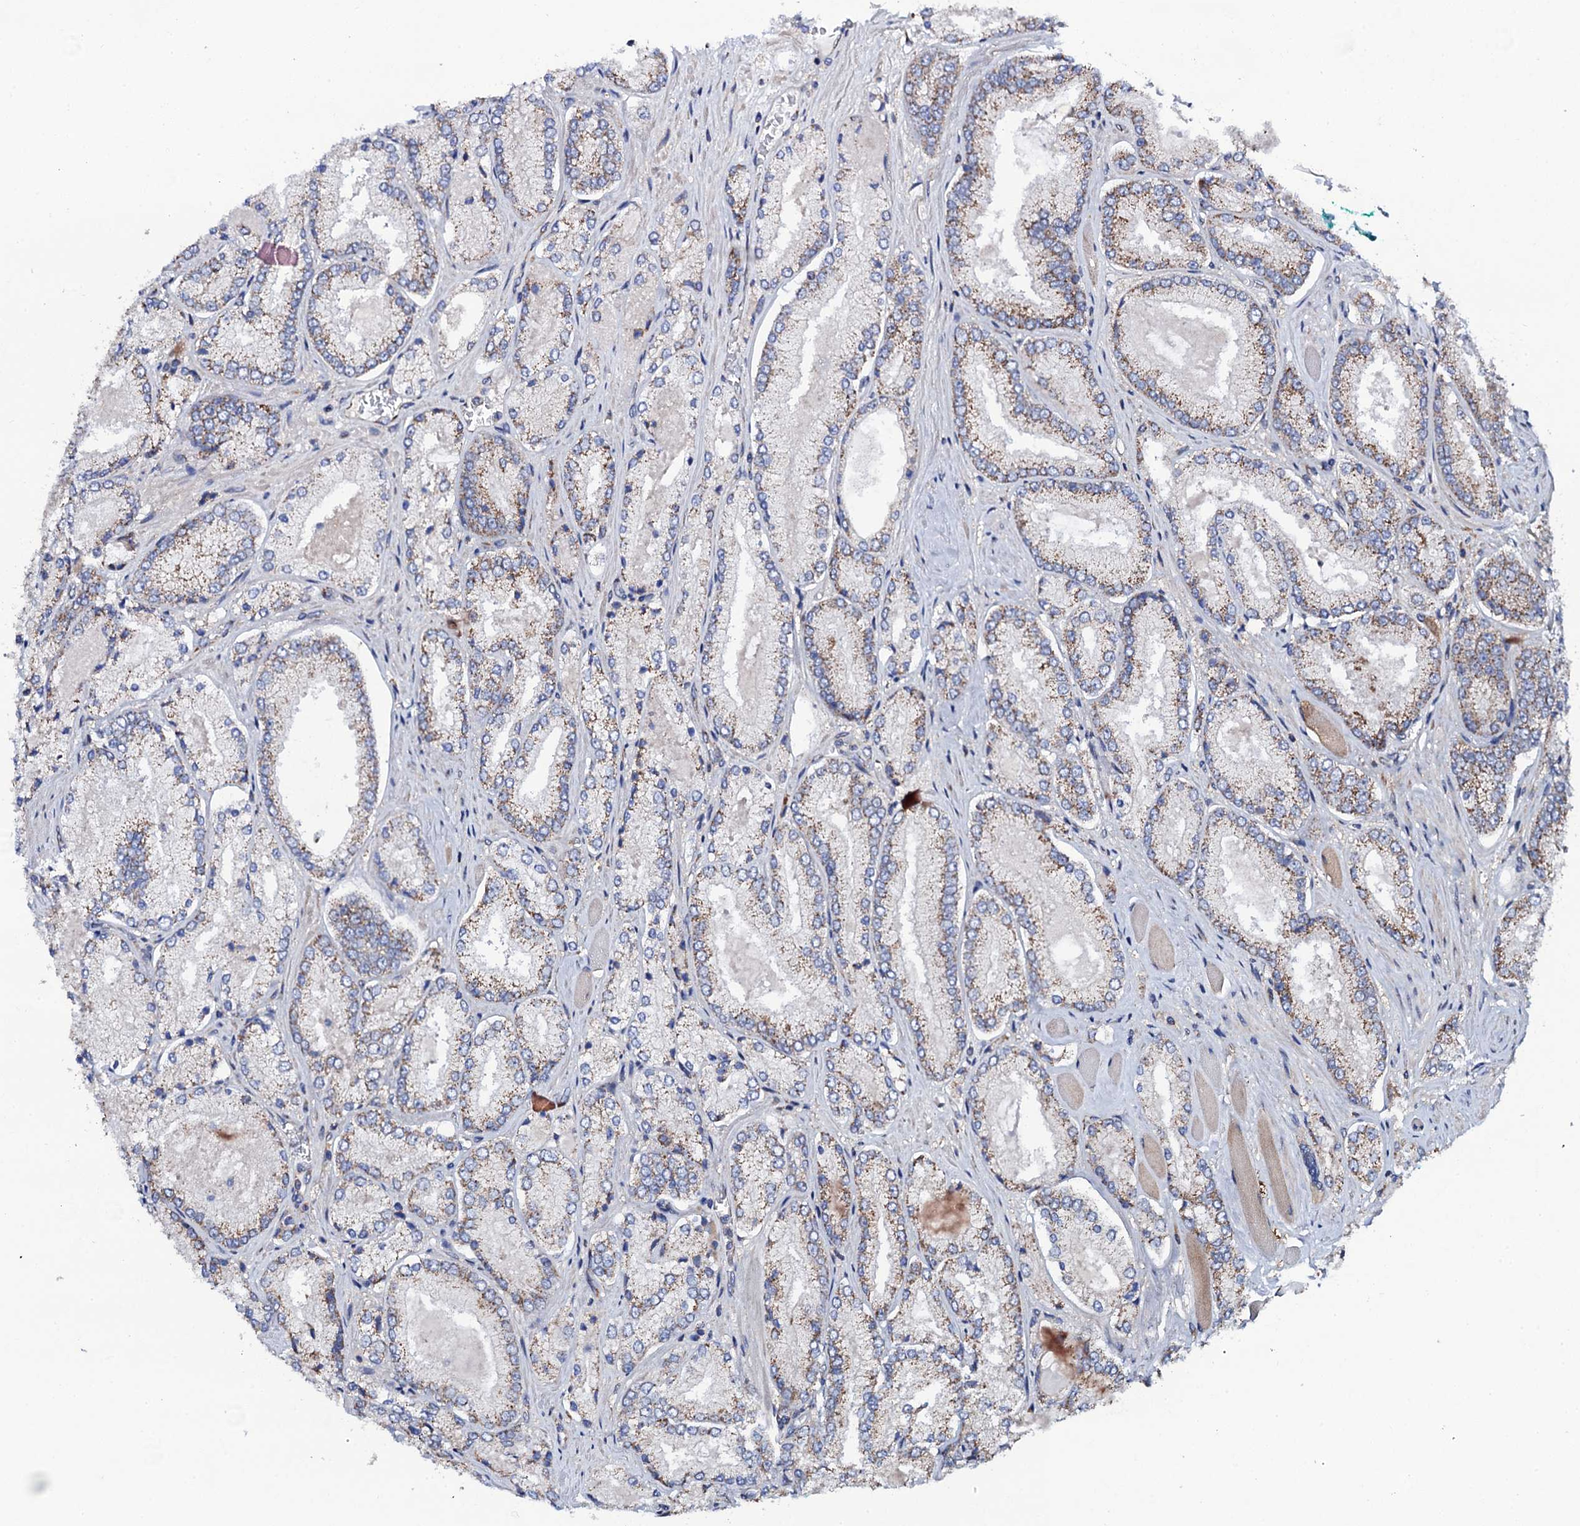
{"staining": {"intensity": "moderate", "quantity": "25%-75%", "location": "cytoplasmic/membranous"}, "tissue": "prostate cancer", "cell_type": "Tumor cells", "image_type": "cancer", "snomed": [{"axis": "morphology", "description": "Adenocarcinoma, Low grade"}, {"axis": "topography", "description": "Prostate"}], "caption": "Protein expression analysis of human prostate low-grade adenocarcinoma reveals moderate cytoplasmic/membranous expression in approximately 25%-75% of tumor cells. (Stains: DAB (3,3'-diaminobenzidine) in brown, nuclei in blue, Microscopy: brightfield microscopy at high magnification).", "gene": "PTCD3", "patient": {"sex": "male", "age": 74}}